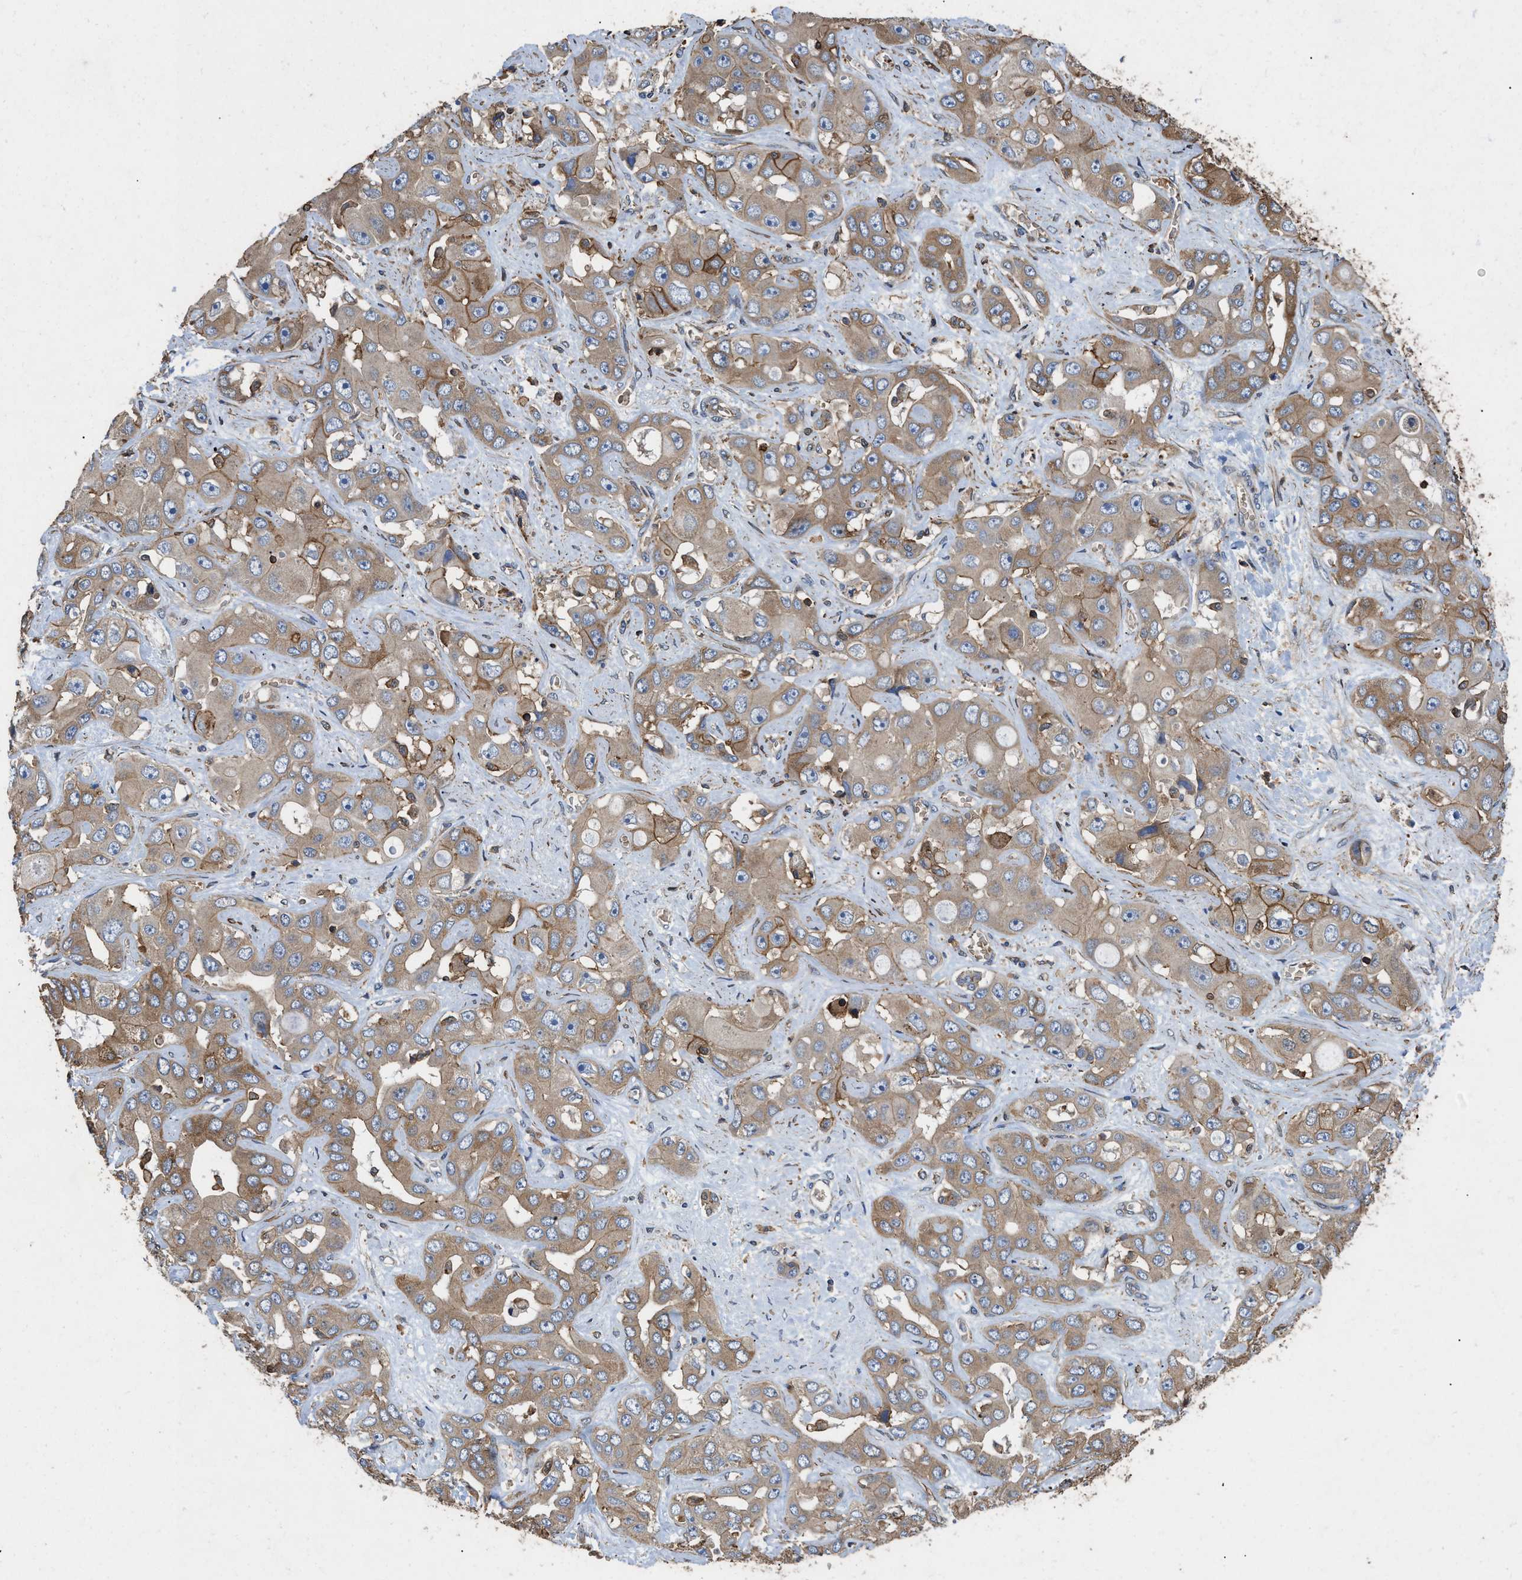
{"staining": {"intensity": "weak", "quantity": ">75%", "location": "cytoplasmic/membranous"}, "tissue": "liver cancer", "cell_type": "Tumor cells", "image_type": "cancer", "snomed": [{"axis": "morphology", "description": "Cholangiocarcinoma"}, {"axis": "topography", "description": "Liver"}], "caption": "Immunohistochemical staining of liver cholangiocarcinoma reveals weak cytoplasmic/membranous protein staining in about >75% of tumor cells.", "gene": "LINGO2", "patient": {"sex": "female", "age": 52}}